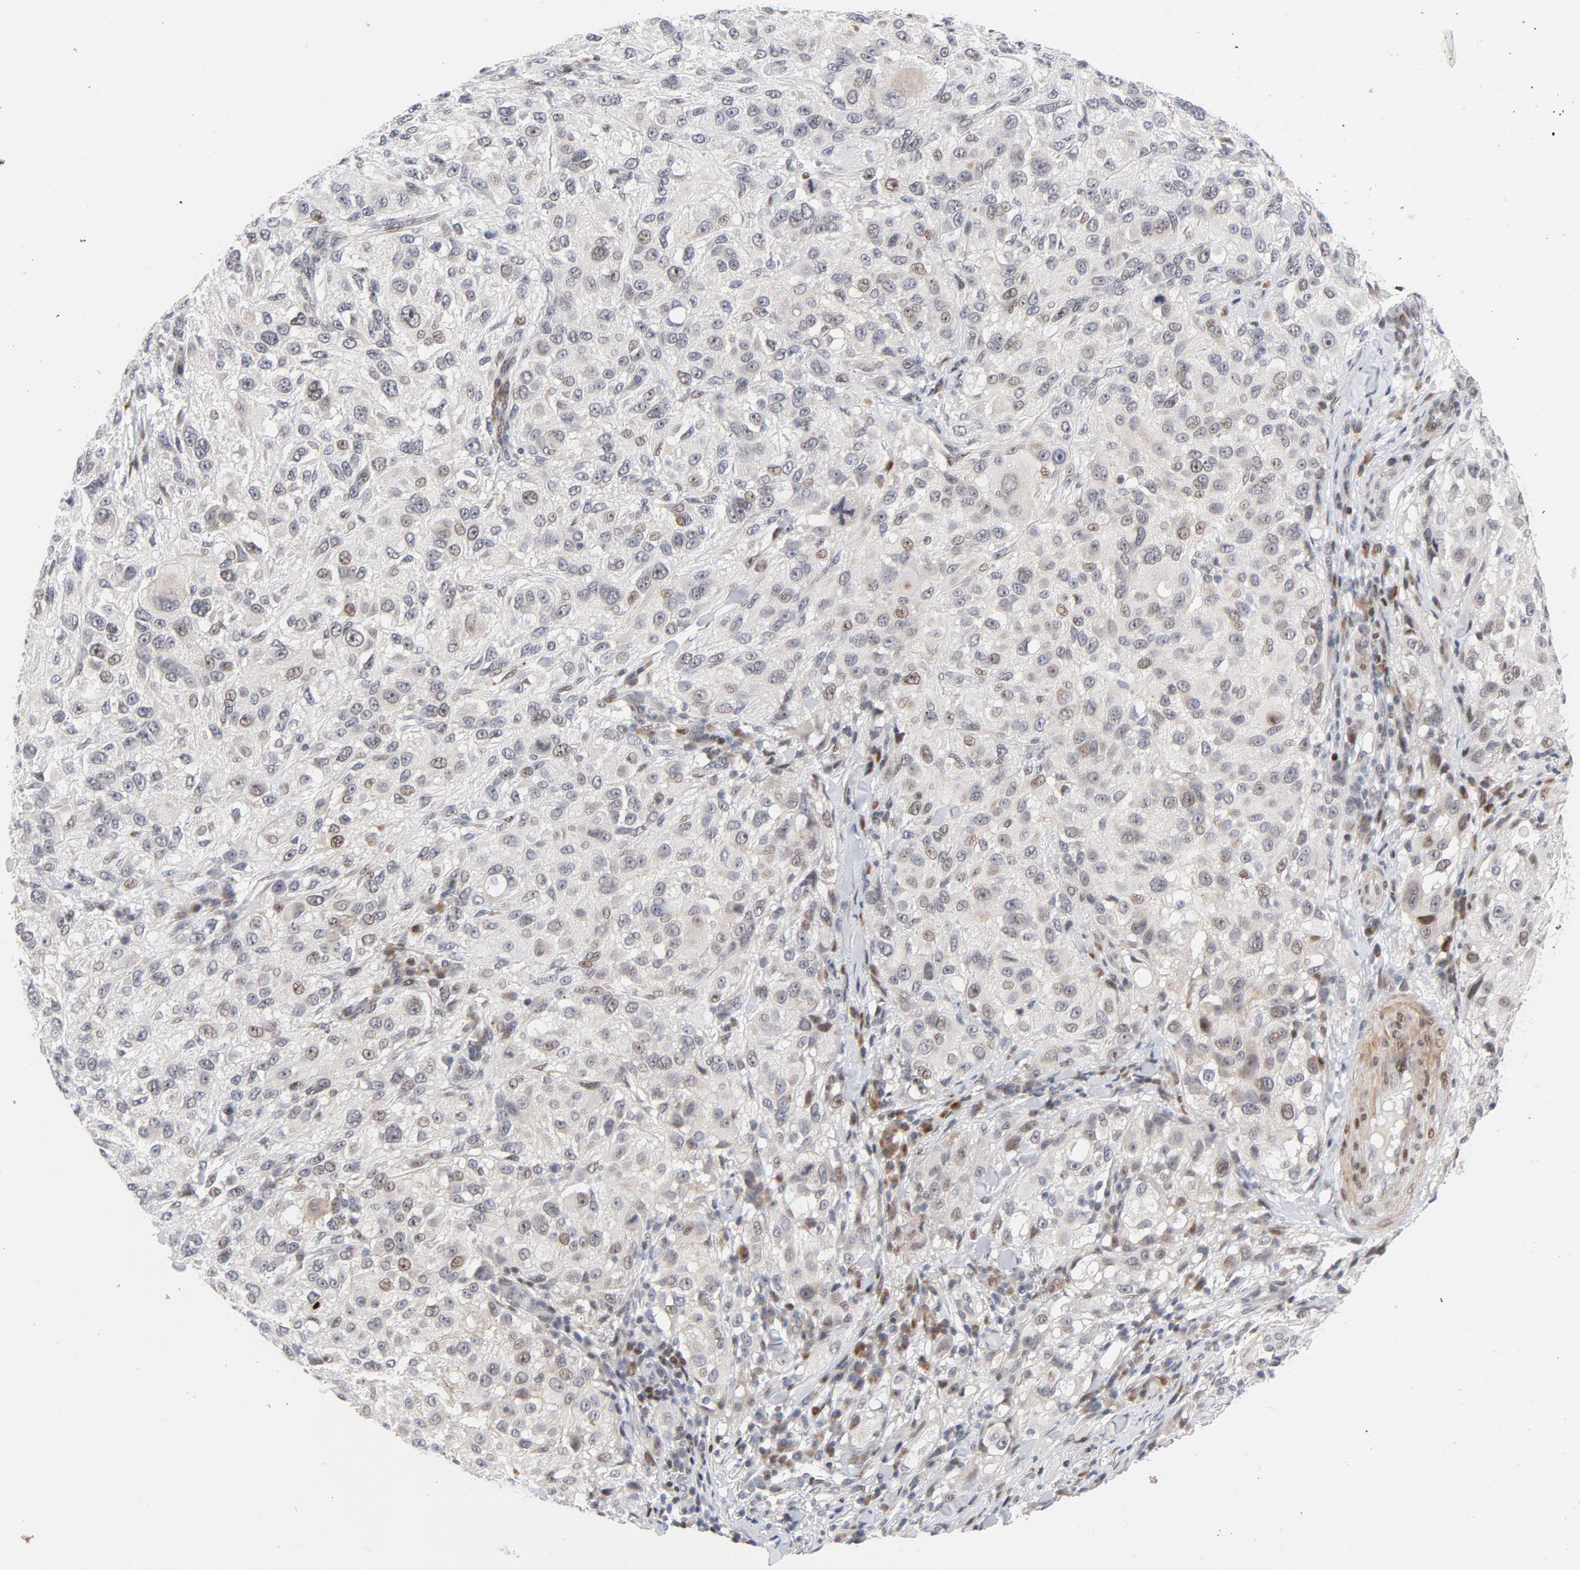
{"staining": {"intensity": "weak", "quantity": "<25%", "location": "nuclear"}, "tissue": "melanoma", "cell_type": "Tumor cells", "image_type": "cancer", "snomed": [{"axis": "morphology", "description": "Necrosis, NOS"}, {"axis": "morphology", "description": "Malignant melanoma, NOS"}, {"axis": "topography", "description": "Skin"}], "caption": "IHC of human melanoma demonstrates no staining in tumor cells.", "gene": "NFIC", "patient": {"sex": "female", "age": 87}}